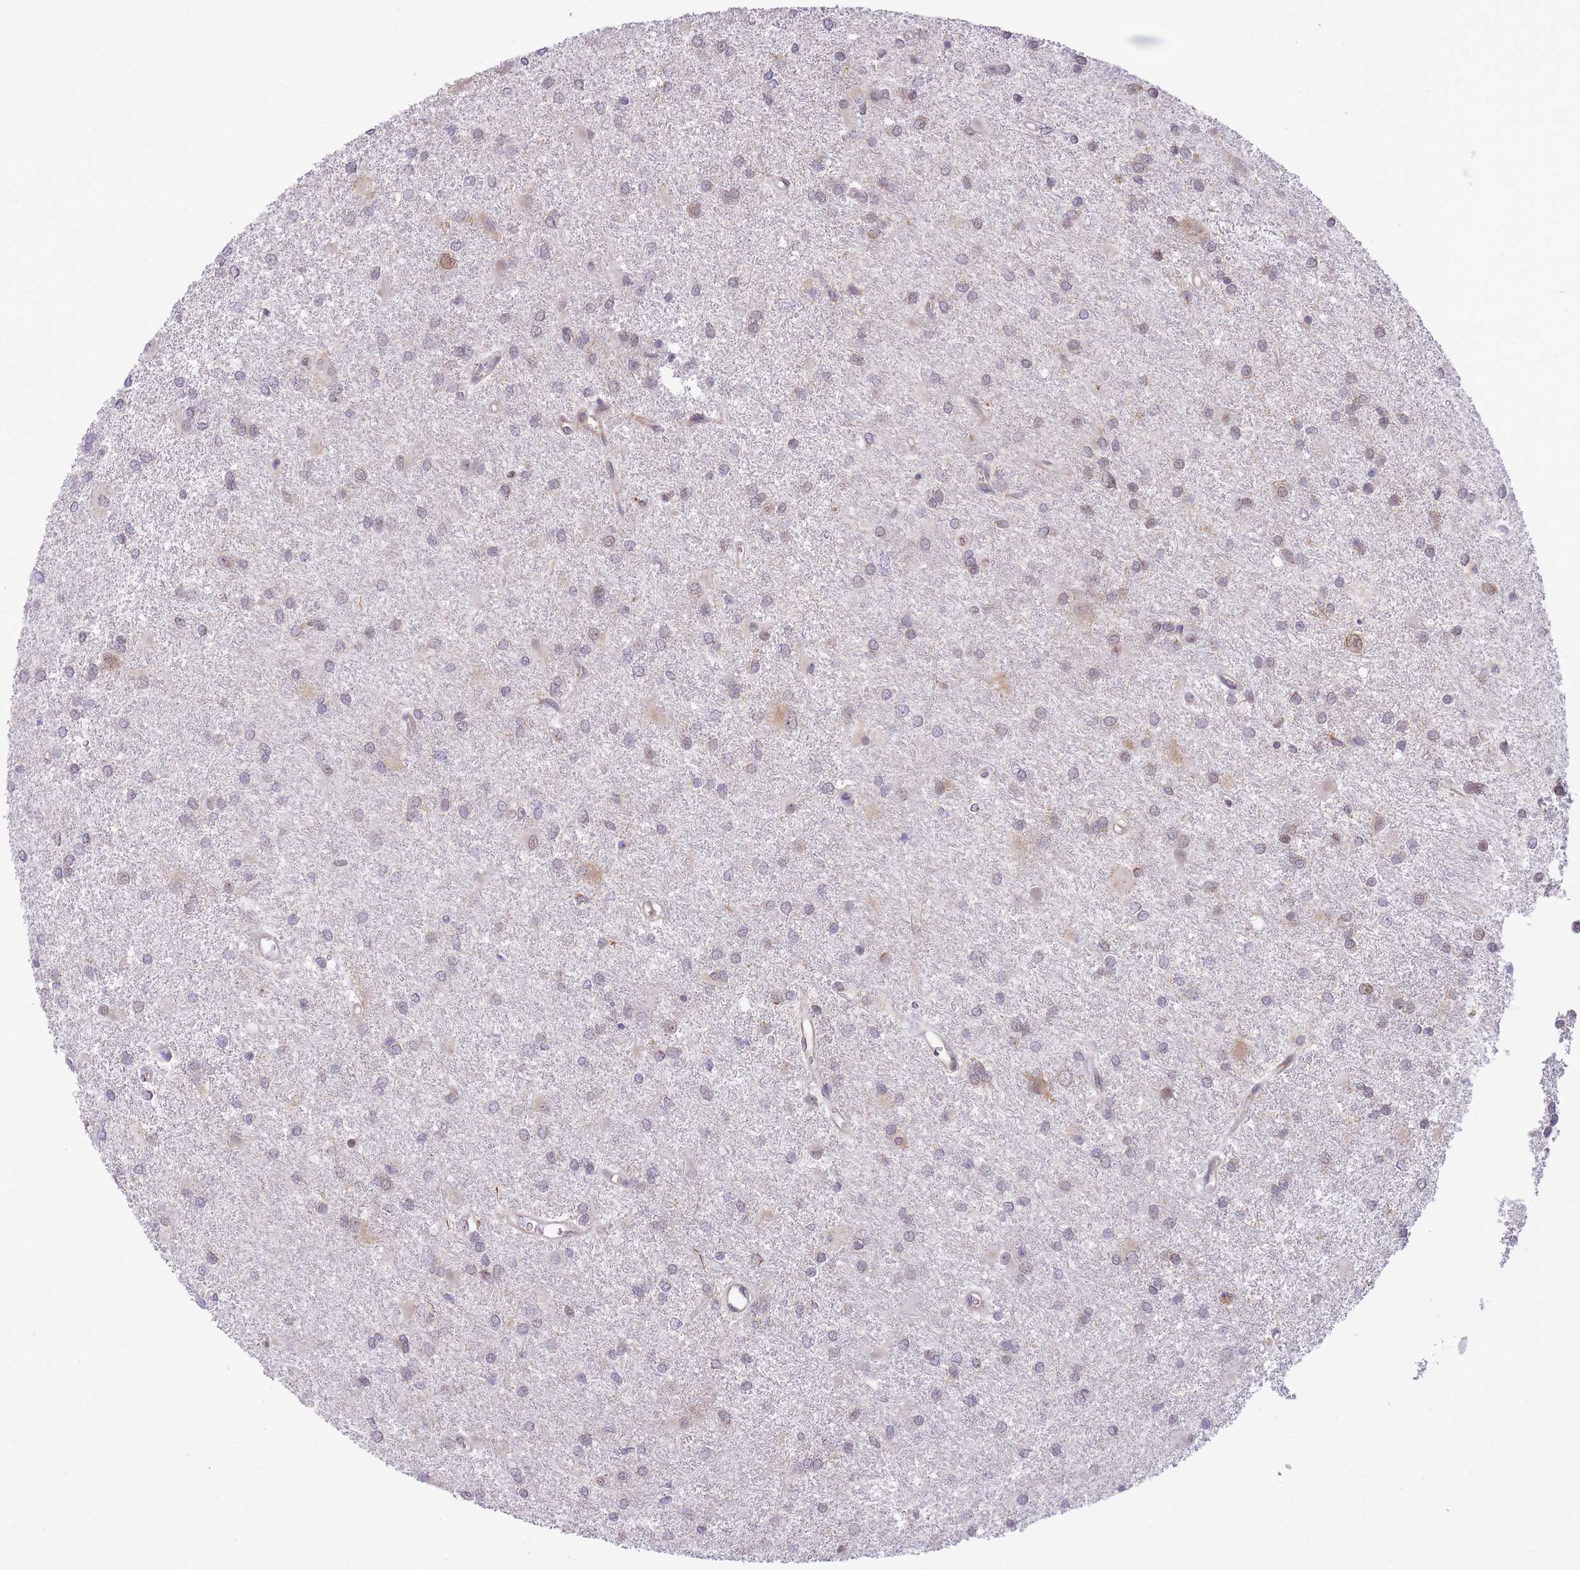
{"staining": {"intensity": "negative", "quantity": "none", "location": "none"}, "tissue": "glioma", "cell_type": "Tumor cells", "image_type": "cancer", "snomed": [{"axis": "morphology", "description": "Glioma, malignant, High grade"}, {"axis": "topography", "description": "Brain"}], "caption": "This is an IHC photomicrograph of human malignant high-grade glioma. There is no staining in tumor cells.", "gene": "EXOSC8", "patient": {"sex": "female", "age": 50}}